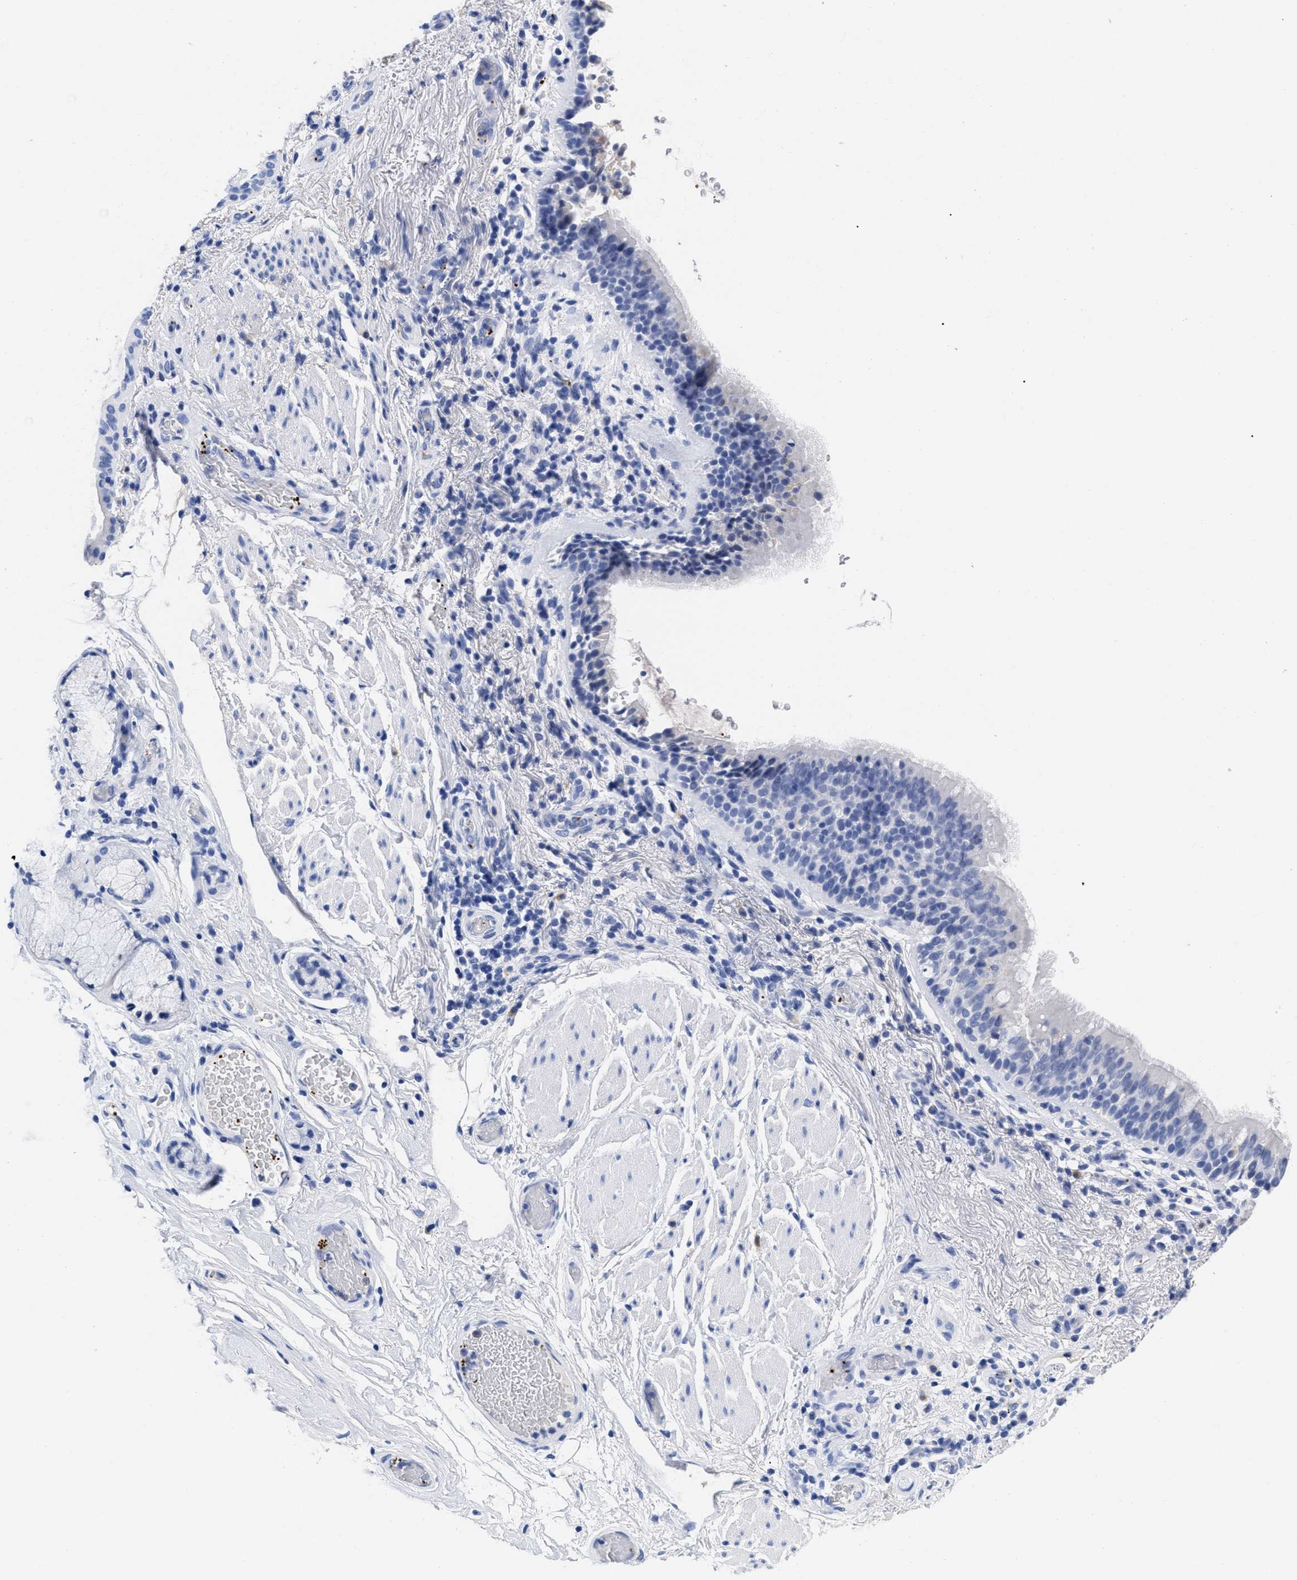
{"staining": {"intensity": "negative", "quantity": "none", "location": "none"}, "tissue": "bronchus", "cell_type": "Respiratory epithelial cells", "image_type": "normal", "snomed": [{"axis": "morphology", "description": "Normal tissue, NOS"}, {"axis": "morphology", "description": "Inflammation, NOS"}, {"axis": "topography", "description": "Cartilage tissue"}, {"axis": "topography", "description": "Bronchus"}], "caption": "This is an immunohistochemistry histopathology image of benign bronchus. There is no positivity in respiratory epithelial cells.", "gene": "TREML1", "patient": {"sex": "male", "age": 77}}